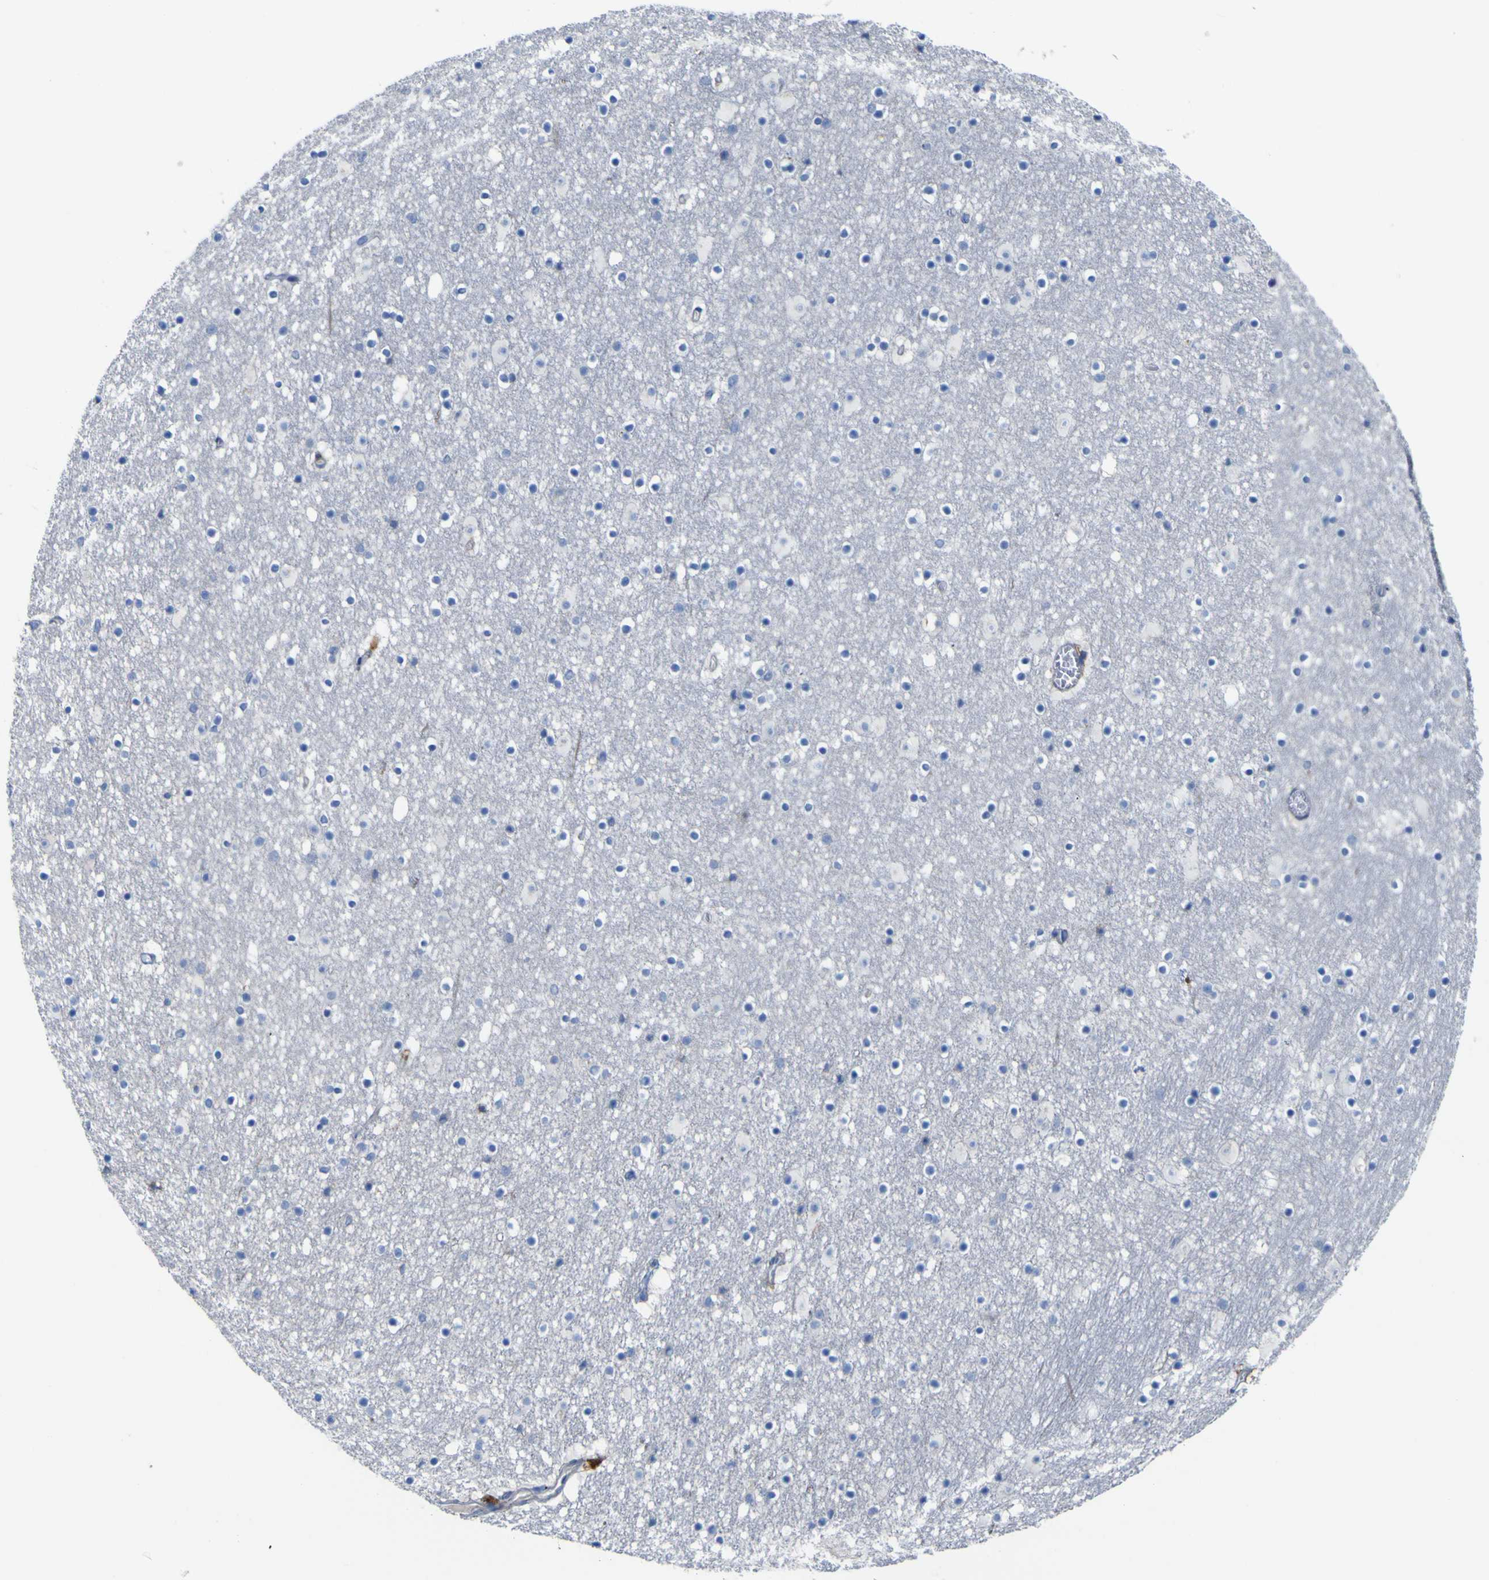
{"staining": {"intensity": "negative", "quantity": "none", "location": "none"}, "tissue": "caudate", "cell_type": "Glial cells", "image_type": "normal", "snomed": [{"axis": "morphology", "description": "Normal tissue, NOS"}, {"axis": "topography", "description": "Lateral ventricle wall"}], "caption": "This histopathology image is of unremarkable caudate stained with immunohistochemistry to label a protein in brown with the nuclei are counter-stained blue. There is no positivity in glial cells. (Brightfield microscopy of DAB immunohistochemistry (IHC) at high magnification).", "gene": "PTPRF", "patient": {"sex": "male", "age": 45}}